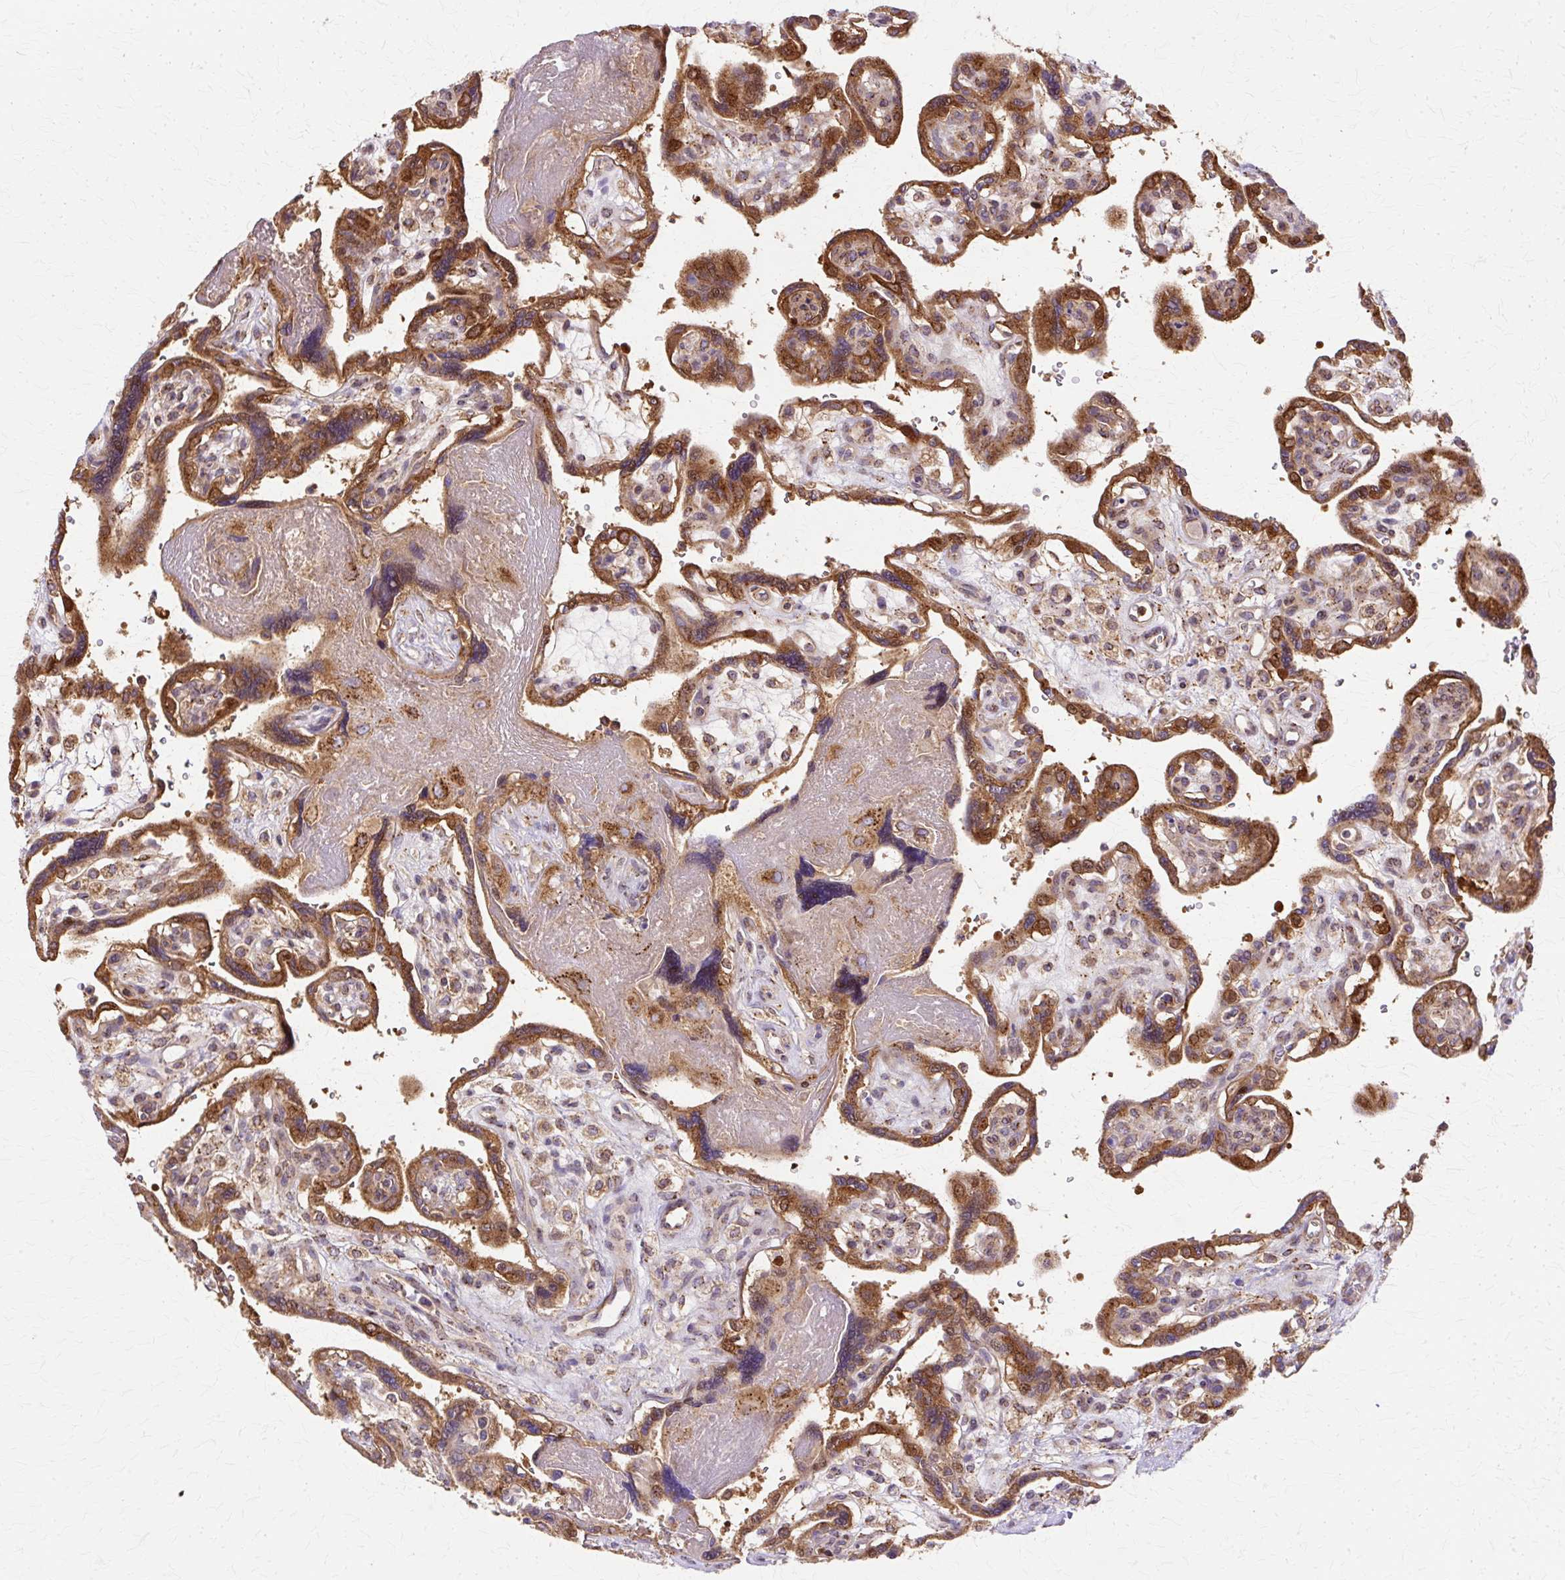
{"staining": {"intensity": "strong", "quantity": ">75%", "location": "cytoplasmic/membranous"}, "tissue": "placenta", "cell_type": "Decidual cells", "image_type": "normal", "snomed": [{"axis": "morphology", "description": "Normal tissue, NOS"}, {"axis": "topography", "description": "Placenta"}], "caption": "Protein expression by IHC demonstrates strong cytoplasmic/membranous positivity in about >75% of decidual cells in benign placenta.", "gene": "COPB1", "patient": {"sex": "female", "age": 39}}